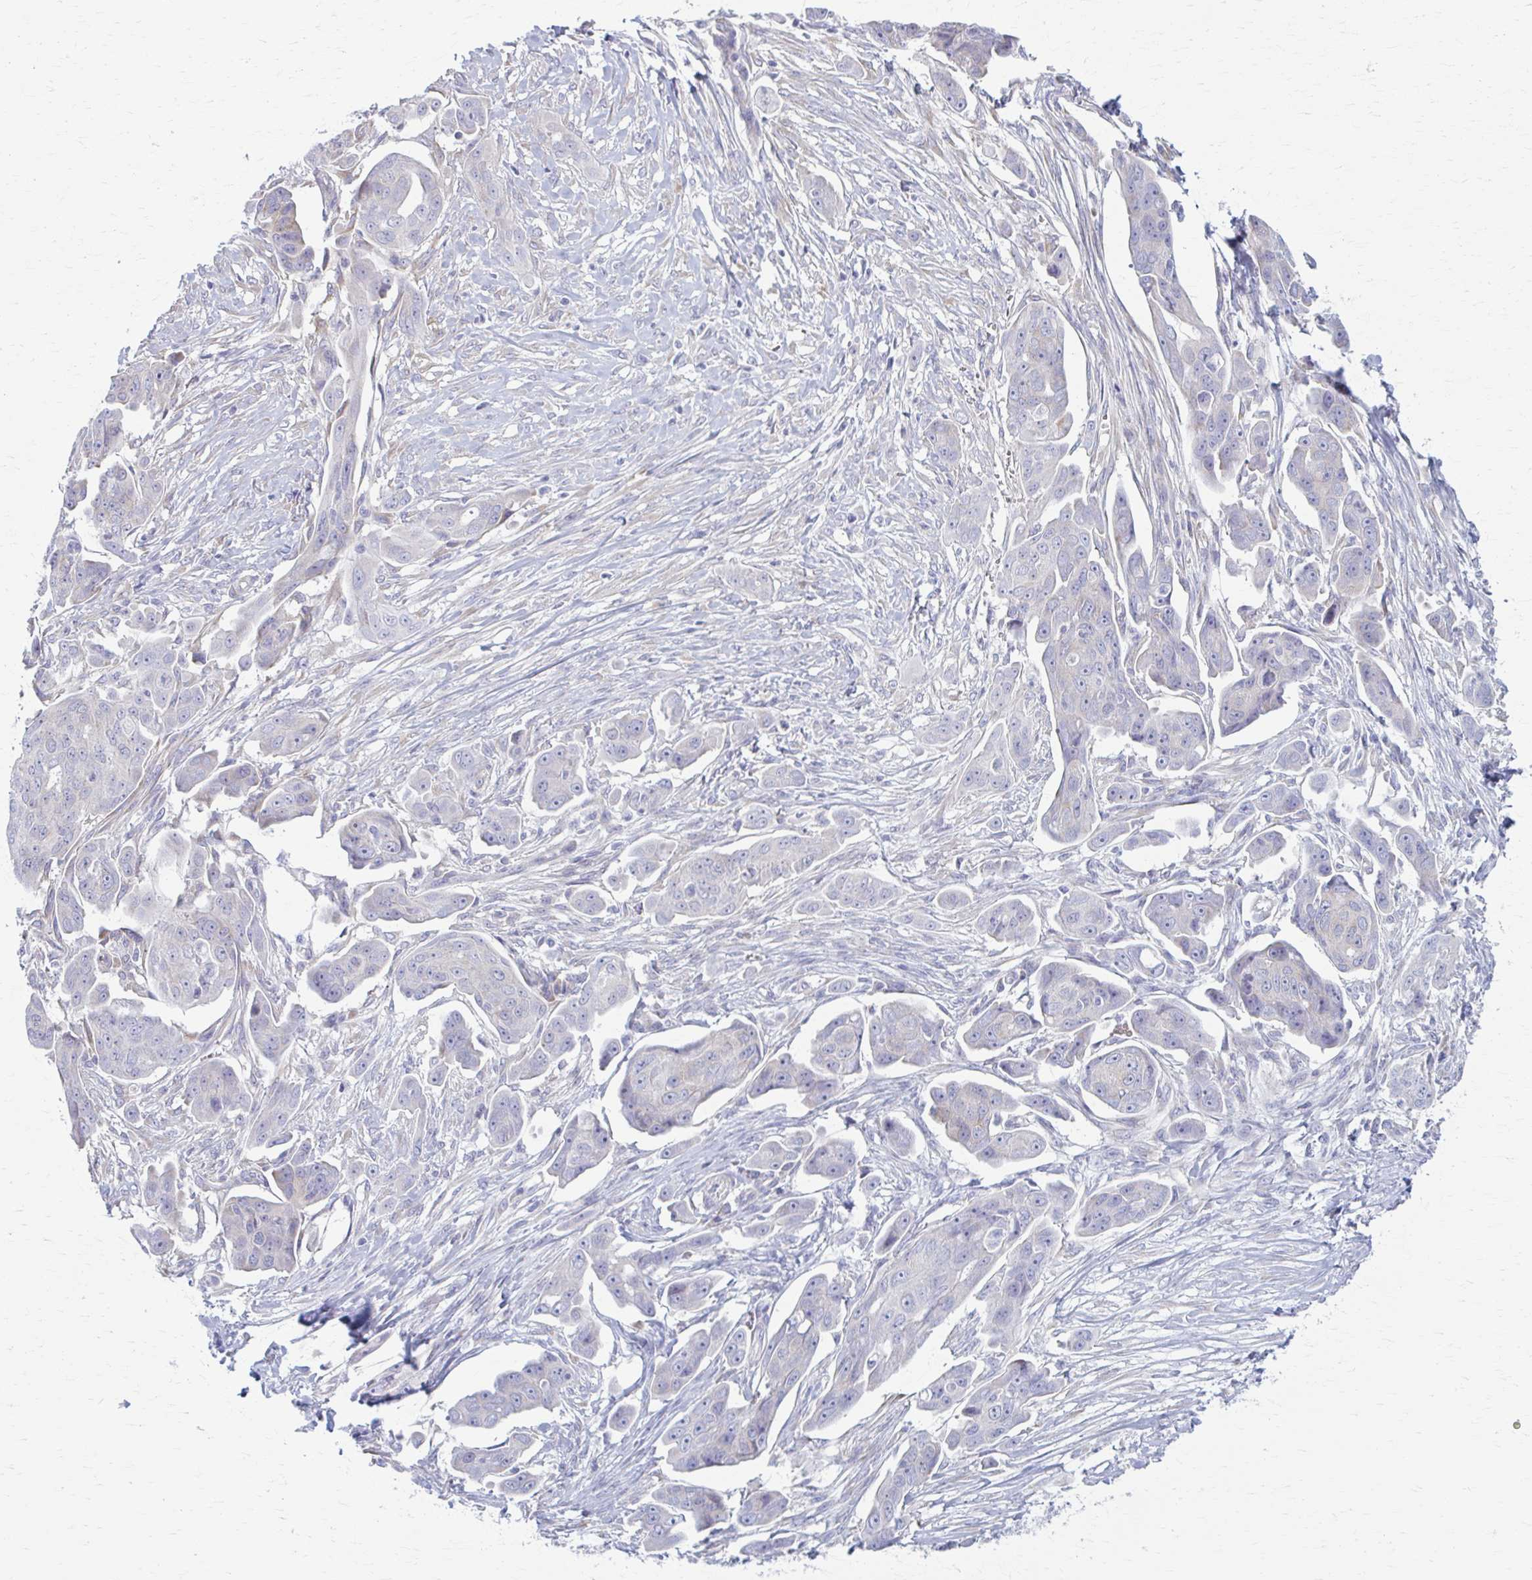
{"staining": {"intensity": "negative", "quantity": "none", "location": "none"}, "tissue": "ovarian cancer", "cell_type": "Tumor cells", "image_type": "cancer", "snomed": [{"axis": "morphology", "description": "Carcinoma, endometroid"}, {"axis": "topography", "description": "Ovary"}], "caption": "This is an immunohistochemistry histopathology image of ovarian cancer (endometroid carcinoma). There is no staining in tumor cells.", "gene": "PRKRA", "patient": {"sex": "female", "age": 70}}